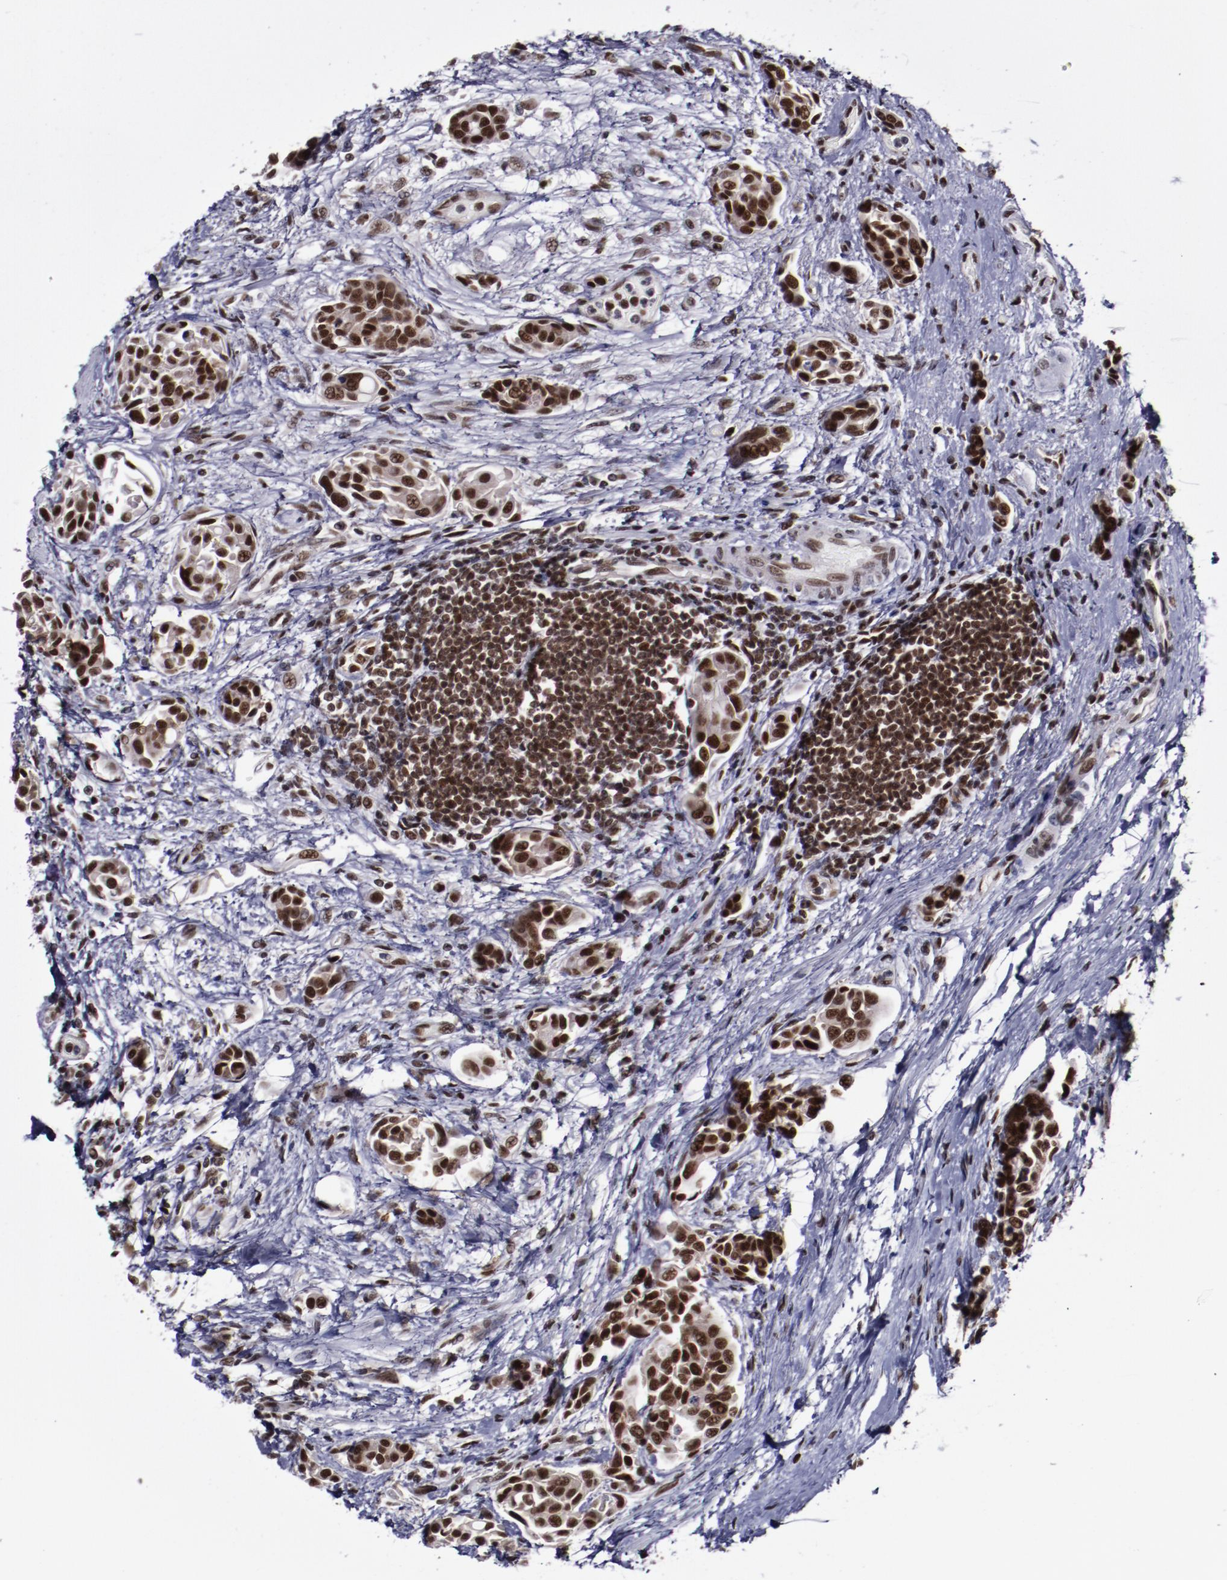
{"staining": {"intensity": "strong", "quantity": ">75%", "location": "nuclear"}, "tissue": "urothelial cancer", "cell_type": "Tumor cells", "image_type": "cancer", "snomed": [{"axis": "morphology", "description": "Urothelial carcinoma, High grade"}, {"axis": "topography", "description": "Urinary bladder"}], "caption": "This histopathology image displays immunohistochemistry staining of human high-grade urothelial carcinoma, with high strong nuclear positivity in approximately >75% of tumor cells.", "gene": "ERH", "patient": {"sex": "male", "age": 78}}